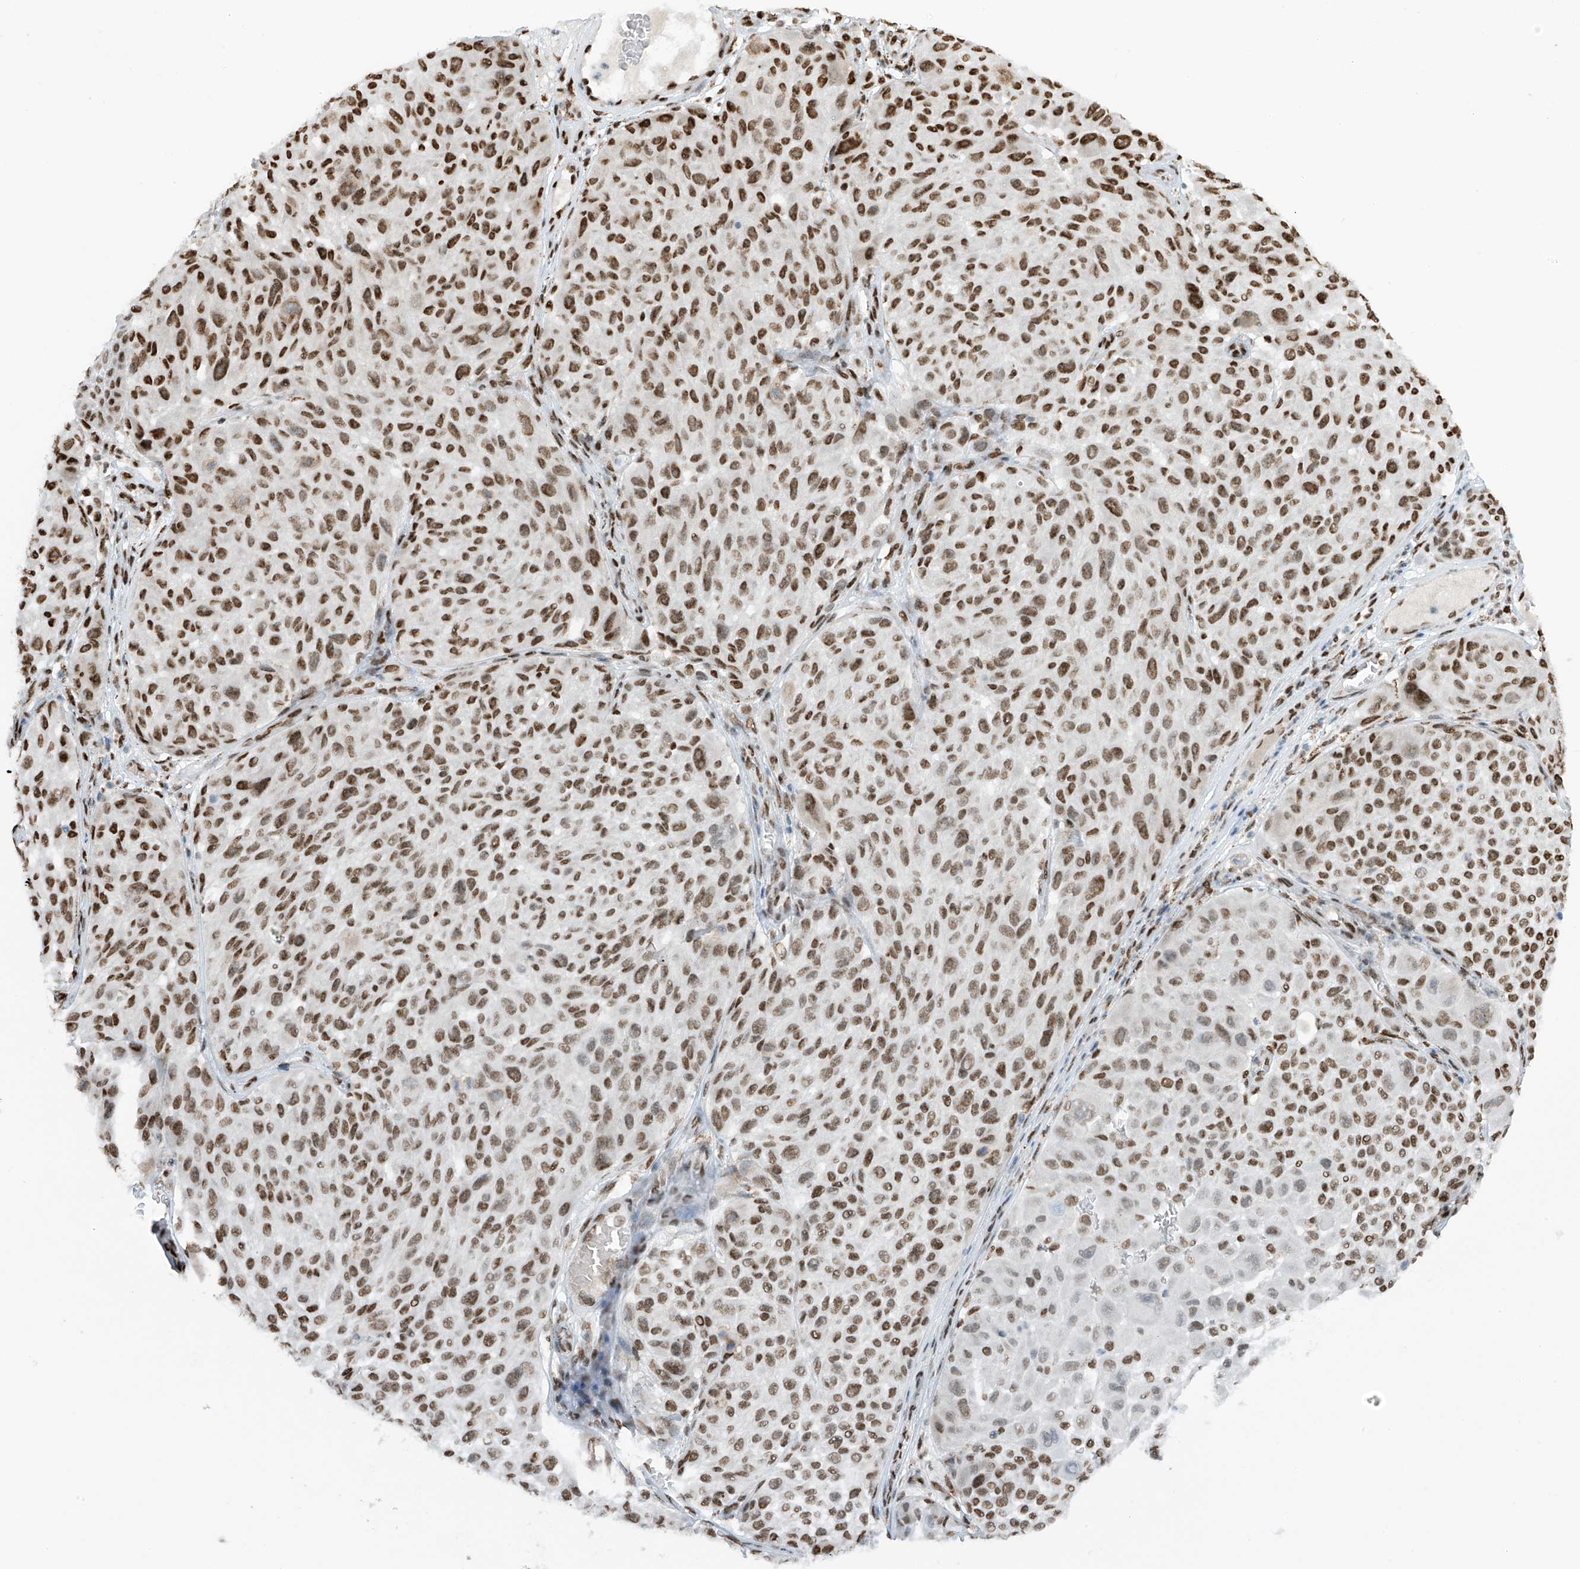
{"staining": {"intensity": "moderate", "quantity": ">75%", "location": "nuclear"}, "tissue": "melanoma", "cell_type": "Tumor cells", "image_type": "cancer", "snomed": [{"axis": "morphology", "description": "Malignant melanoma, NOS"}, {"axis": "topography", "description": "Skin"}], "caption": "Tumor cells show medium levels of moderate nuclear staining in approximately >75% of cells in melanoma.", "gene": "PM20D2", "patient": {"sex": "male", "age": 83}}